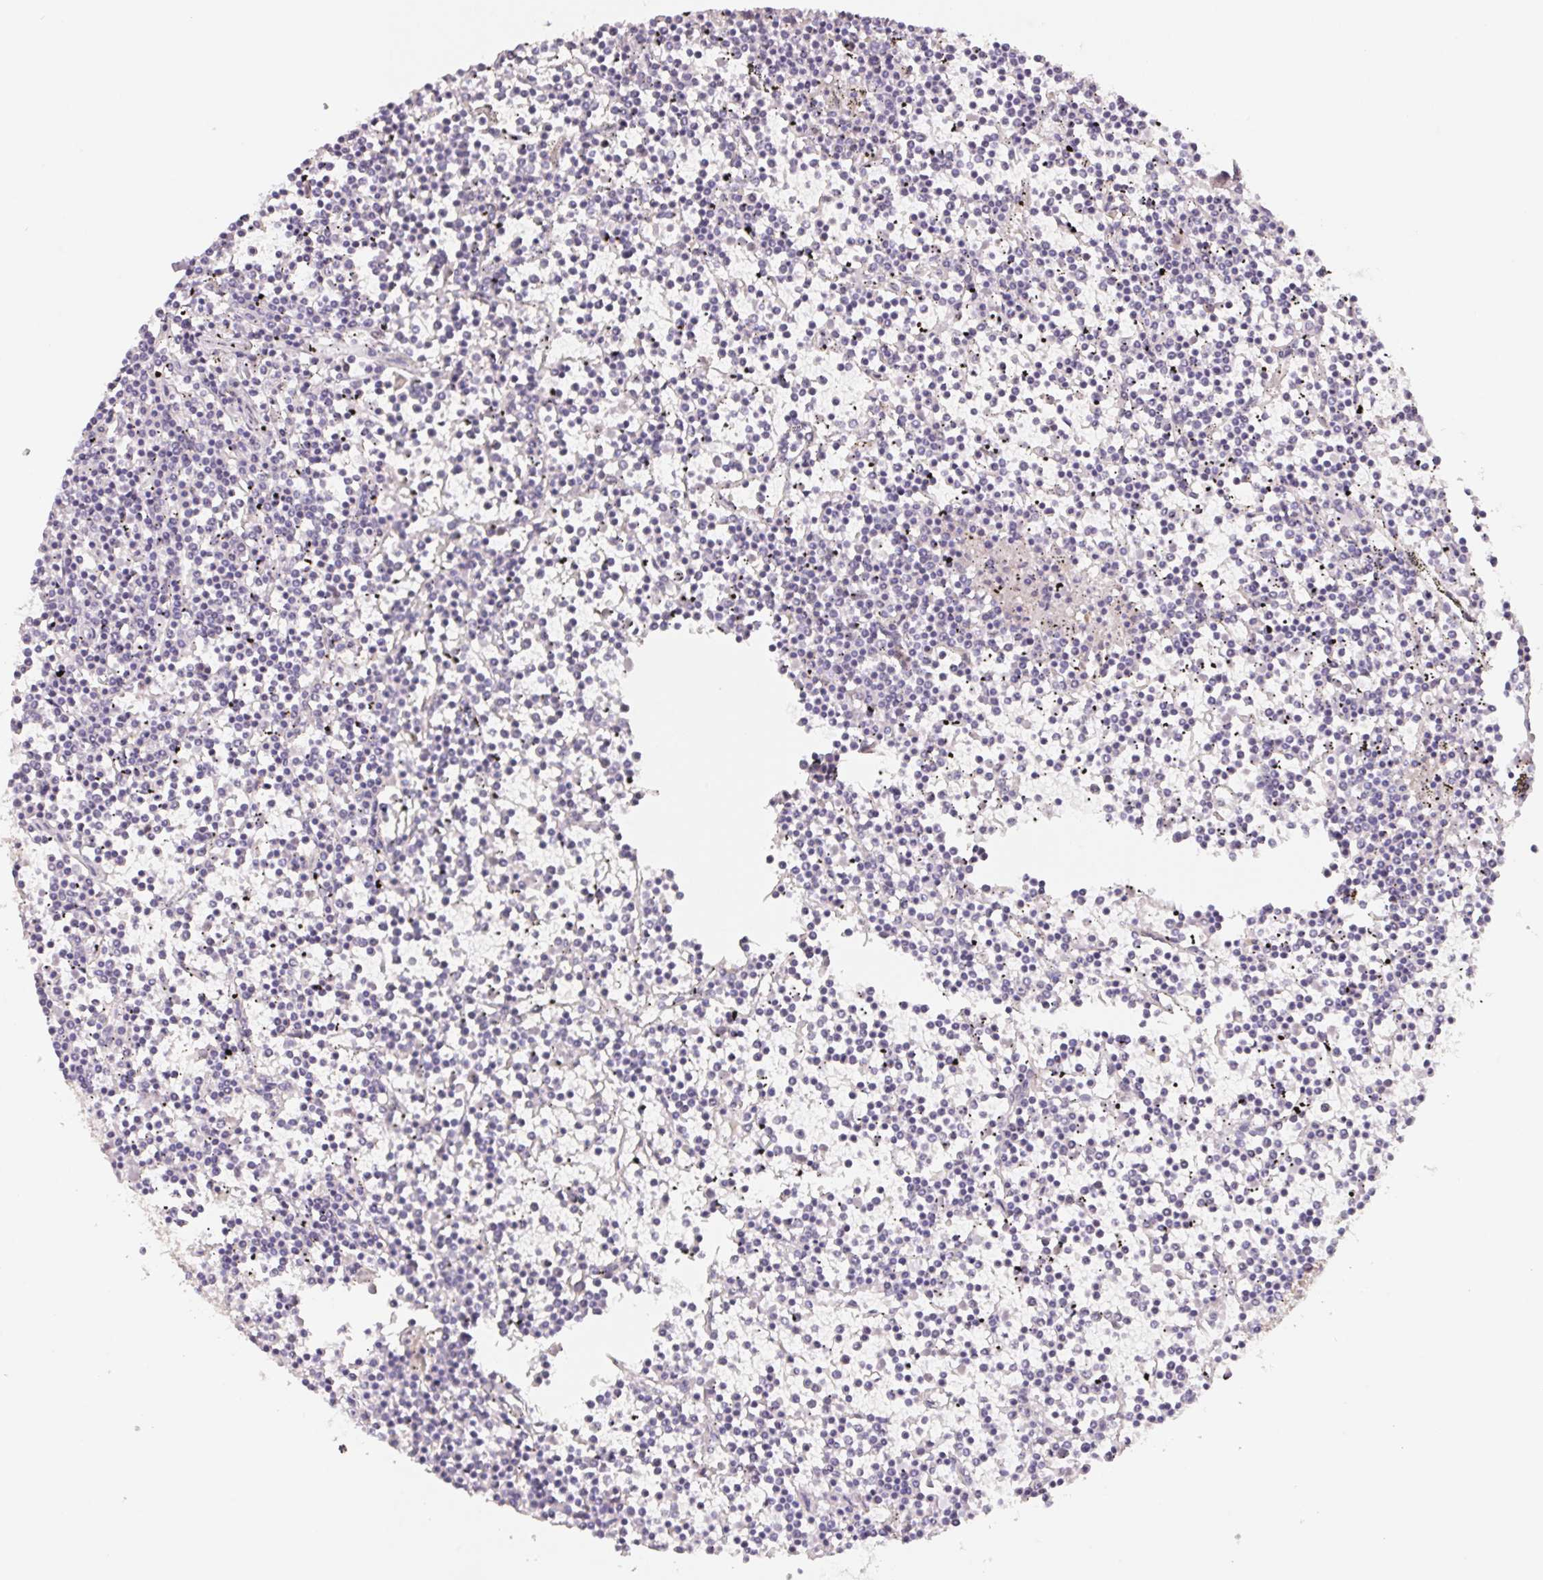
{"staining": {"intensity": "negative", "quantity": "none", "location": "none"}, "tissue": "lymphoma", "cell_type": "Tumor cells", "image_type": "cancer", "snomed": [{"axis": "morphology", "description": "Malignant lymphoma, non-Hodgkin's type, Low grade"}, {"axis": "topography", "description": "Spleen"}], "caption": "Human lymphoma stained for a protein using immunohistochemistry reveals no positivity in tumor cells.", "gene": "FDX1", "patient": {"sex": "female", "age": 19}}